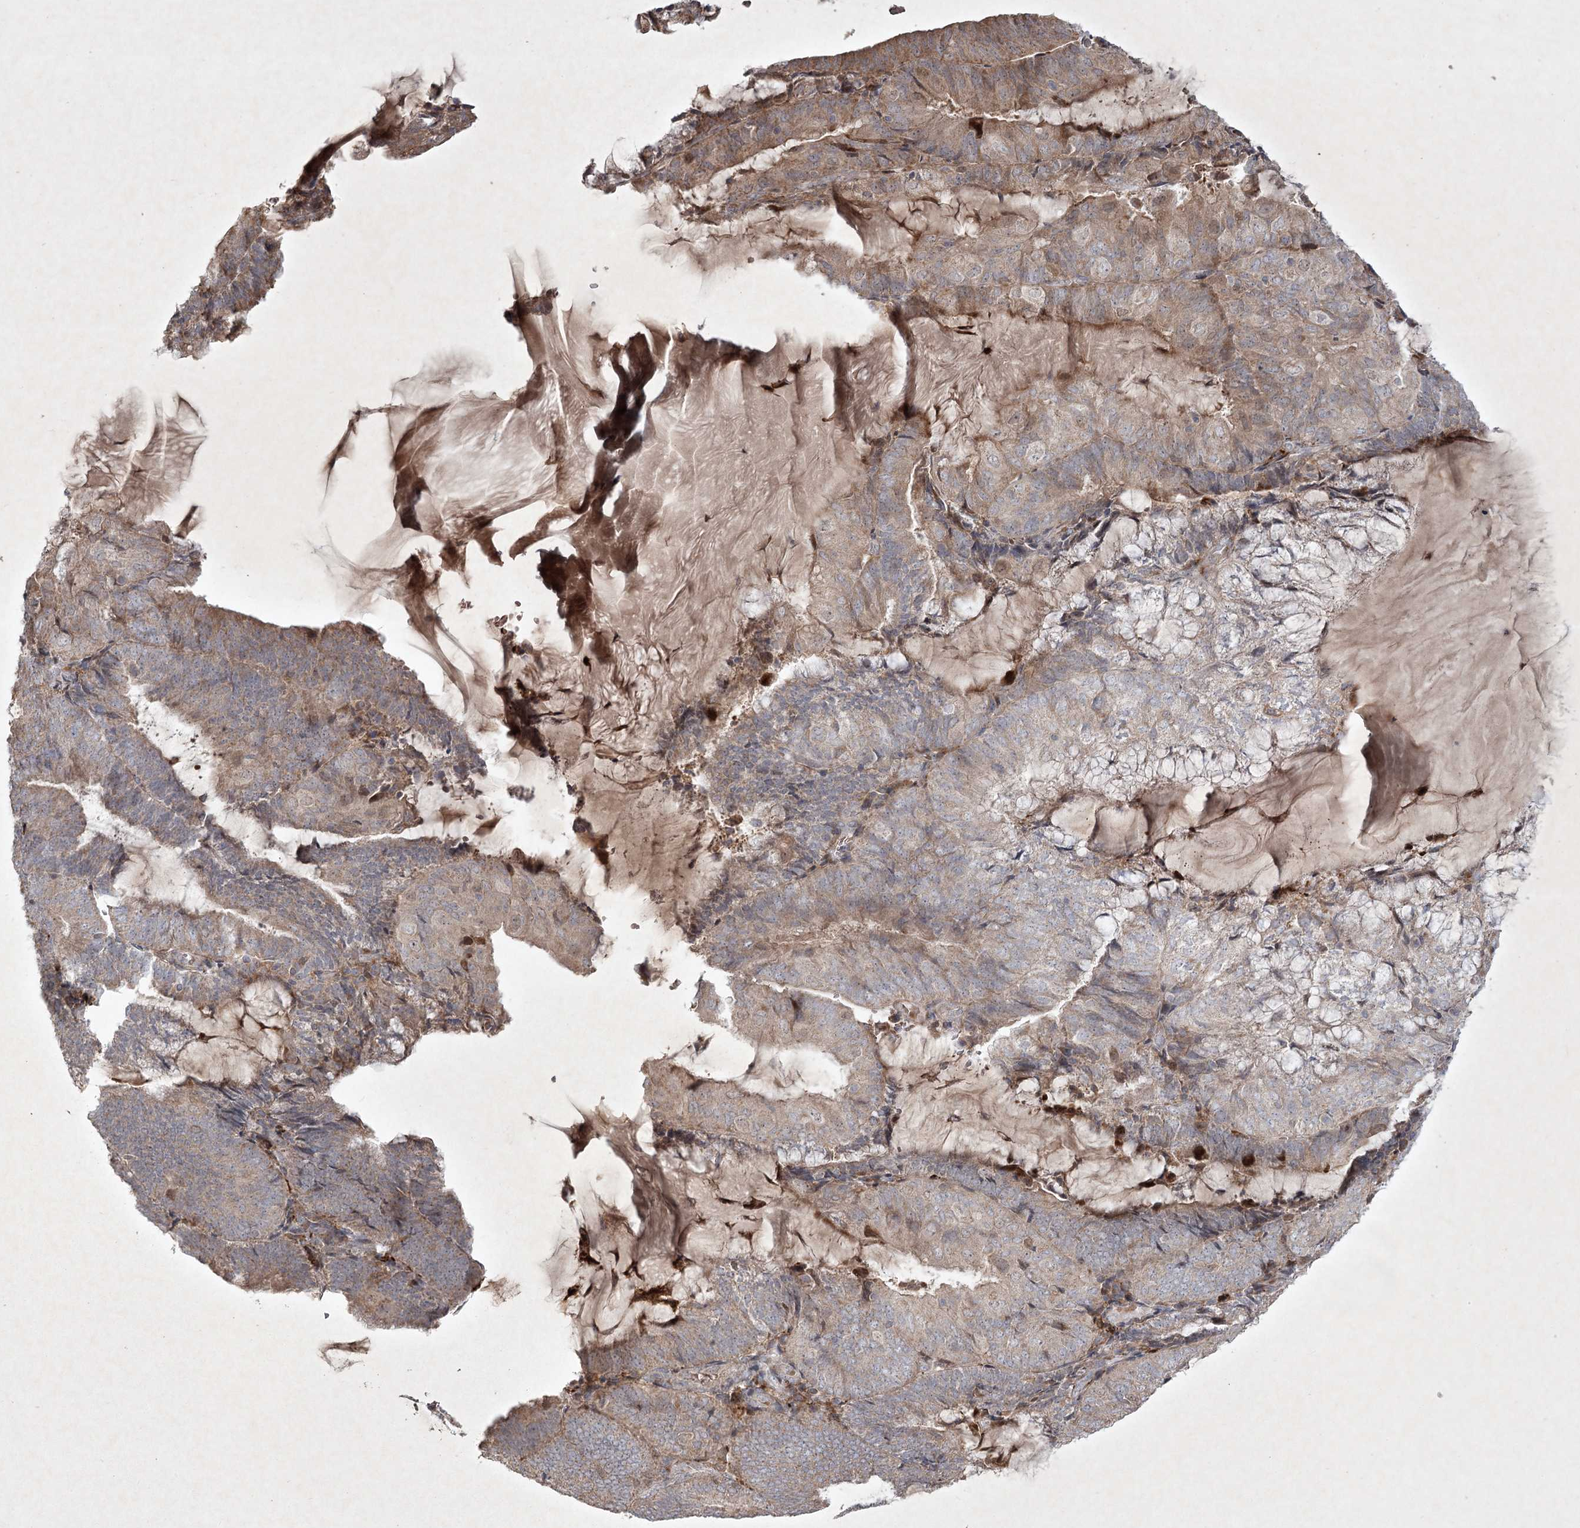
{"staining": {"intensity": "weak", "quantity": "25%-75%", "location": "cytoplasmic/membranous"}, "tissue": "endometrial cancer", "cell_type": "Tumor cells", "image_type": "cancer", "snomed": [{"axis": "morphology", "description": "Adenocarcinoma, NOS"}, {"axis": "topography", "description": "Endometrium"}], "caption": "High-magnification brightfield microscopy of endometrial adenocarcinoma stained with DAB (brown) and counterstained with hematoxylin (blue). tumor cells exhibit weak cytoplasmic/membranous staining is identified in approximately25%-75% of cells.", "gene": "KBTBD4", "patient": {"sex": "female", "age": 81}}